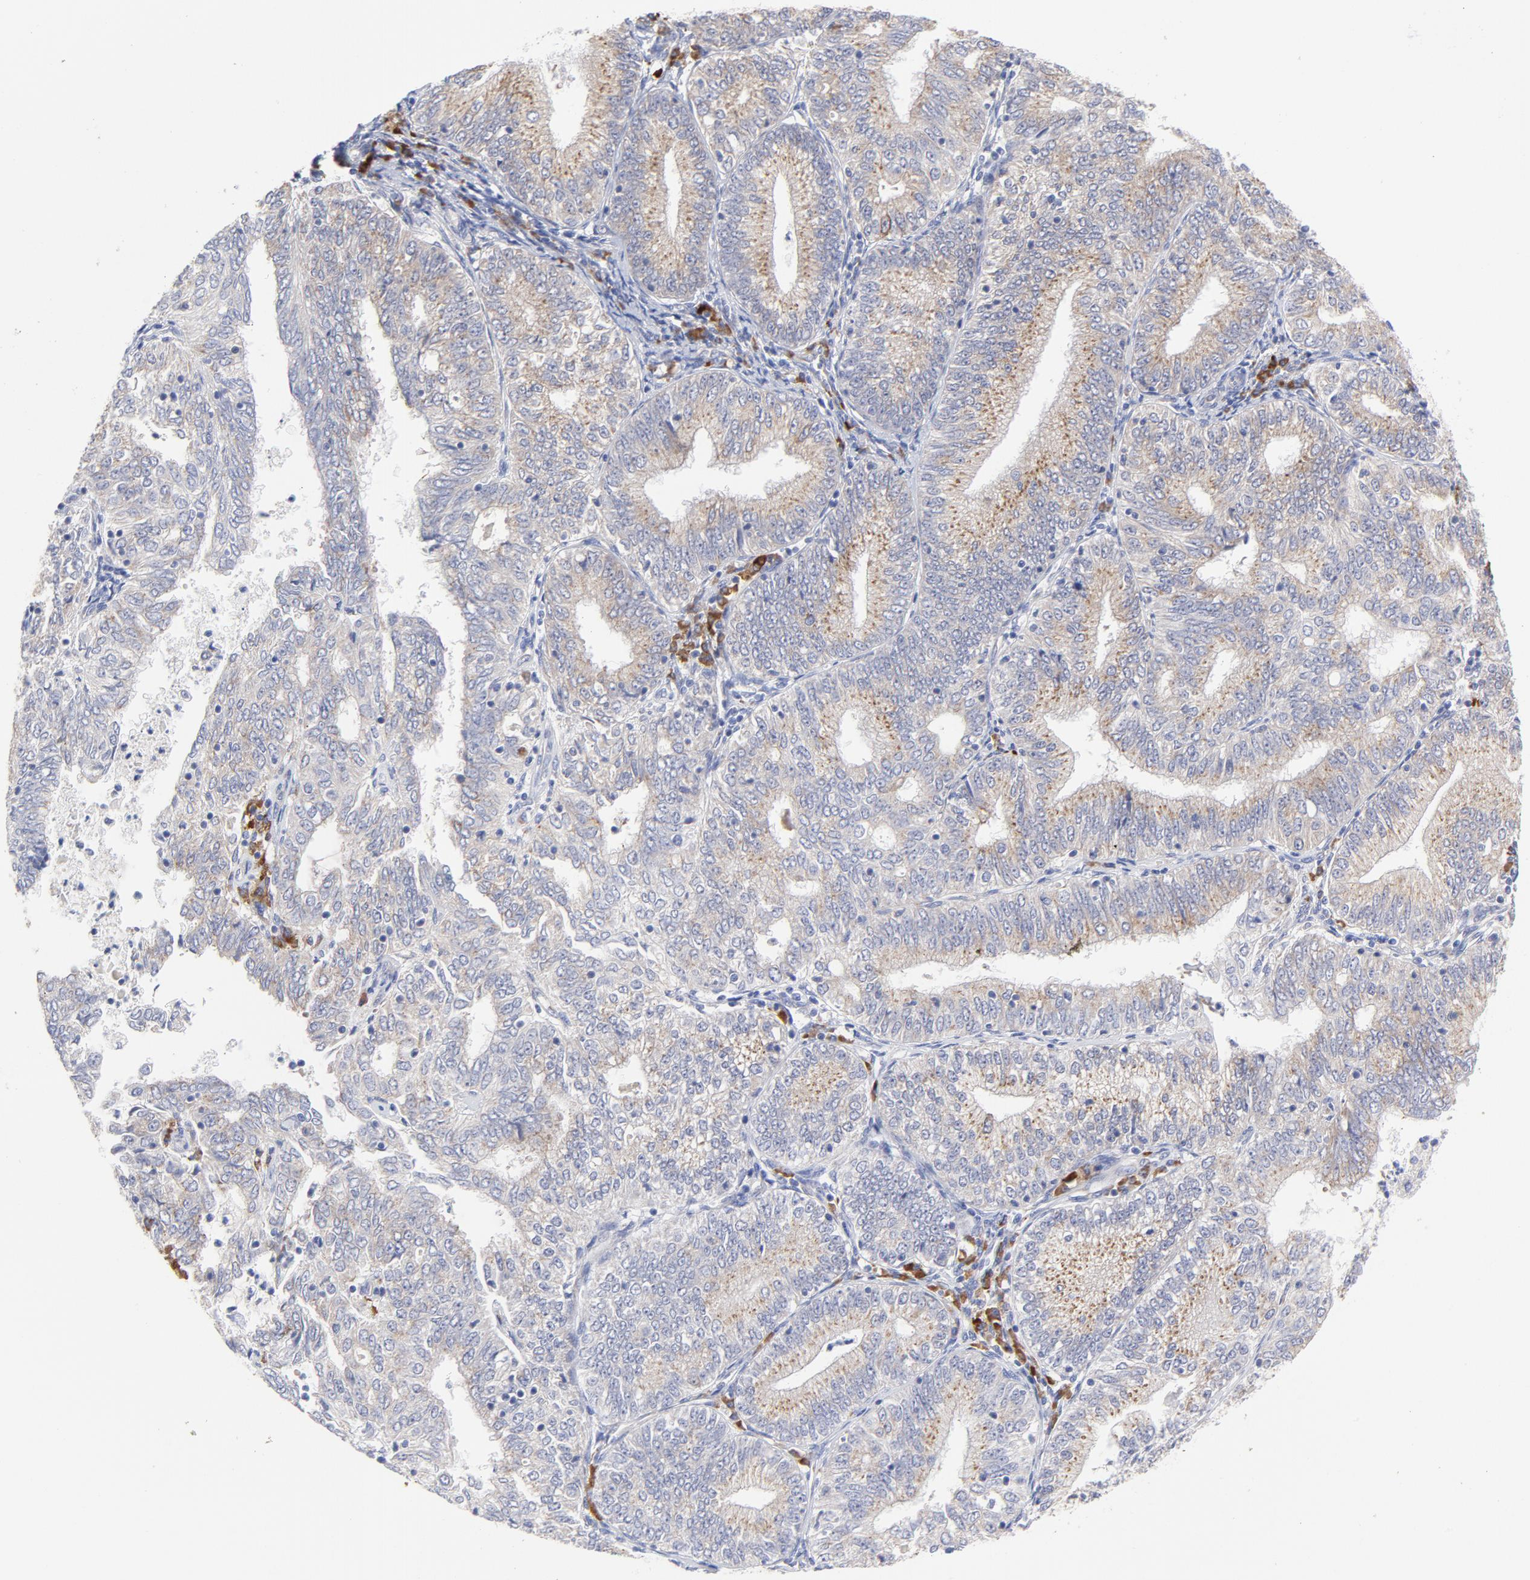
{"staining": {"intensity": "weak", "quantity": ">75%", "location": "cytoplasmic/membranous"}, "tissue": "endometrial cancer", "cell_type": "Tumor cells", "image_type": "cancer", "snomed": [{"axis": "morphology", "description": "Adenocarcinoma, NOS"}, {"axis": "topography", "description": "Endometrium"}], "caption": "Endometrial cancer stained for a protein exhibits weak cytoplasmic/membranous positivity in tumor cells.", "gene": "RAPGEF3", "patient": {"sex": "female", "age": 69}}